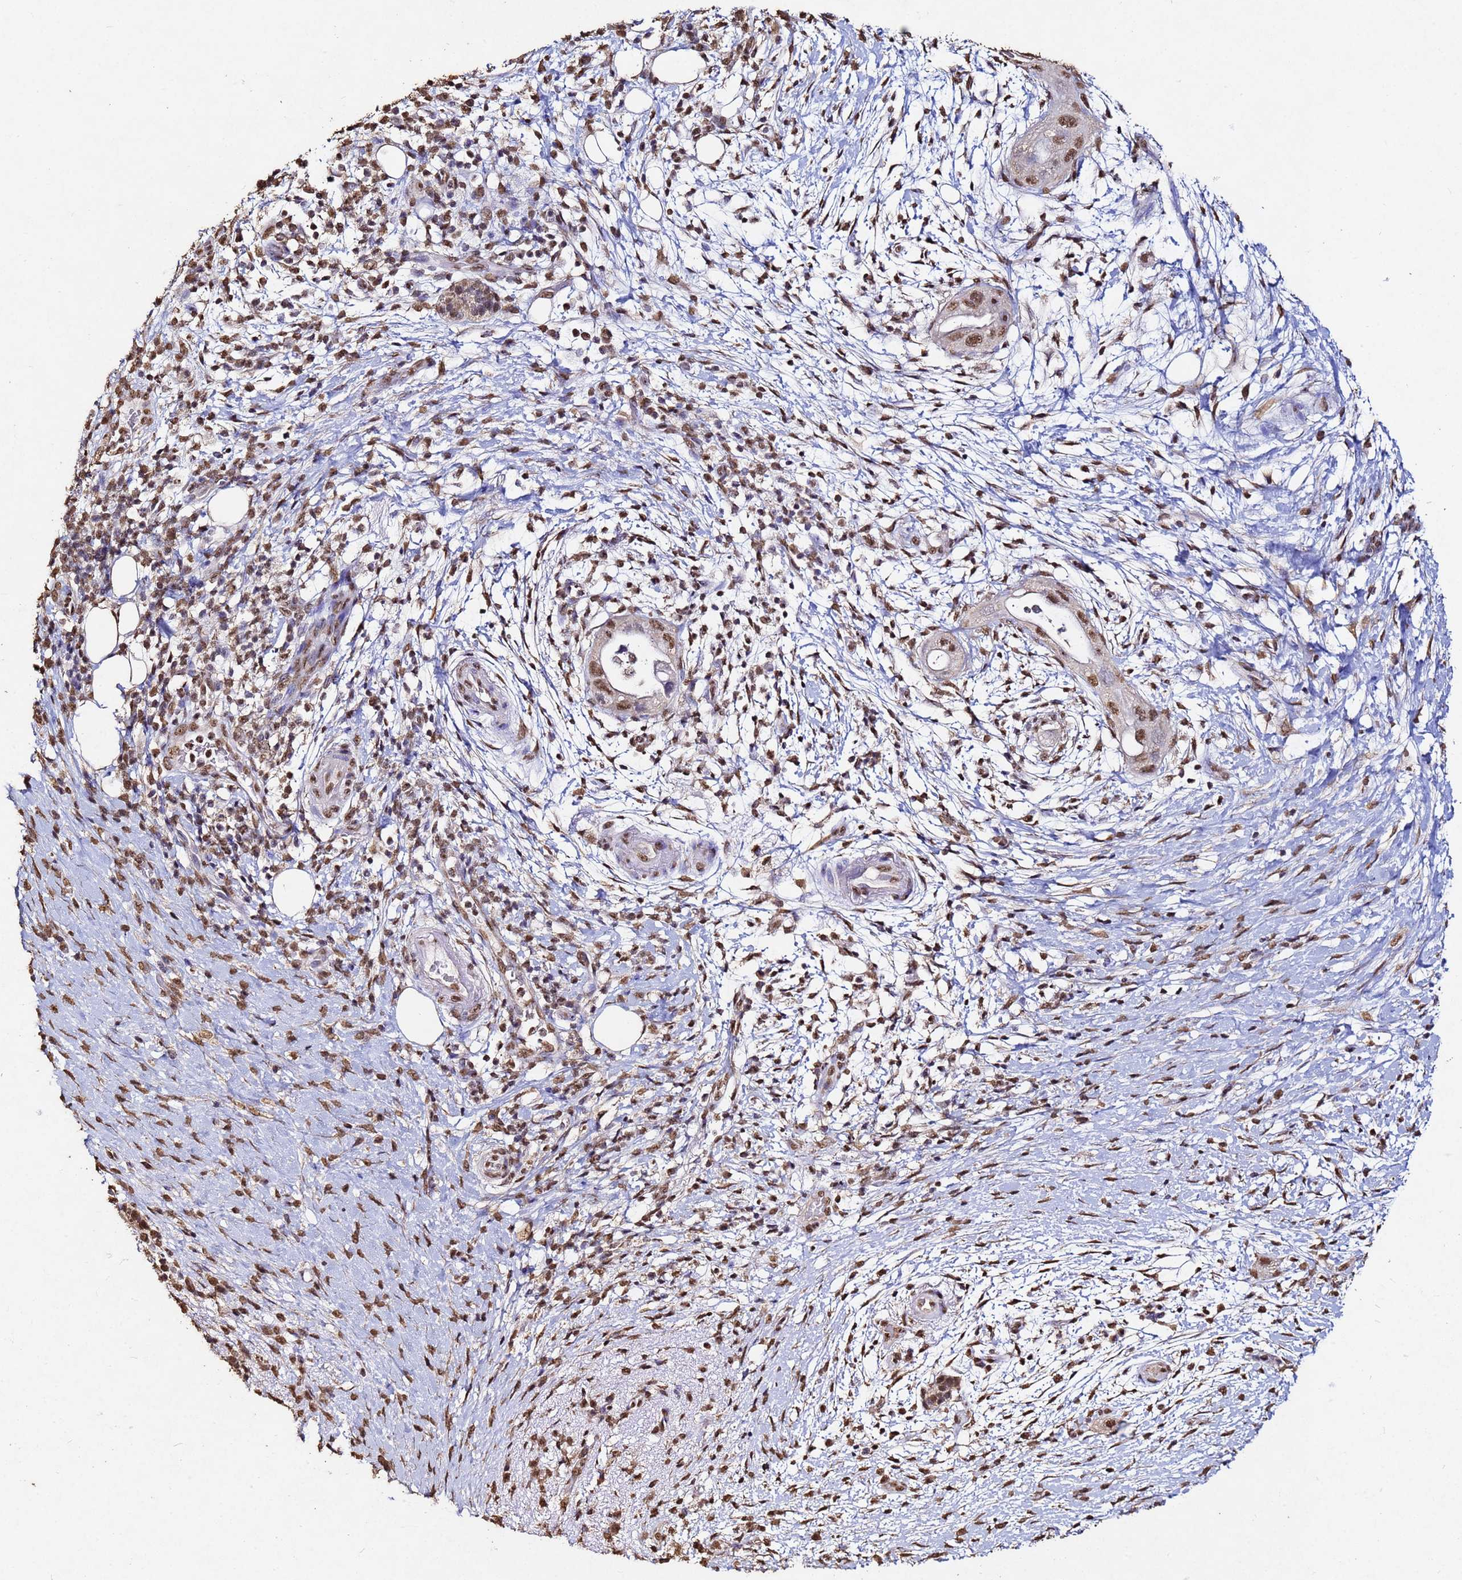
{"staining": {"intensity": "moderate", "quantity": ">75%", "location": "nuclear"}, "tissue": "pancreatic cancer", "cell_type": "Tumor cells", "image_type": "cancer", "snomed": [{"axis": "morphology", "description": "Adenocarcinoma, NOS"}, {"axis": "topography", "description": "Pancreas"}], "caption": "Pancreatic cancer (adenocarcinoma) stained with a protein marker demonstrates moderate staining in tumor cells.", "gene": "MYOCD", "patient": {"sex": "female", "age": 72}}